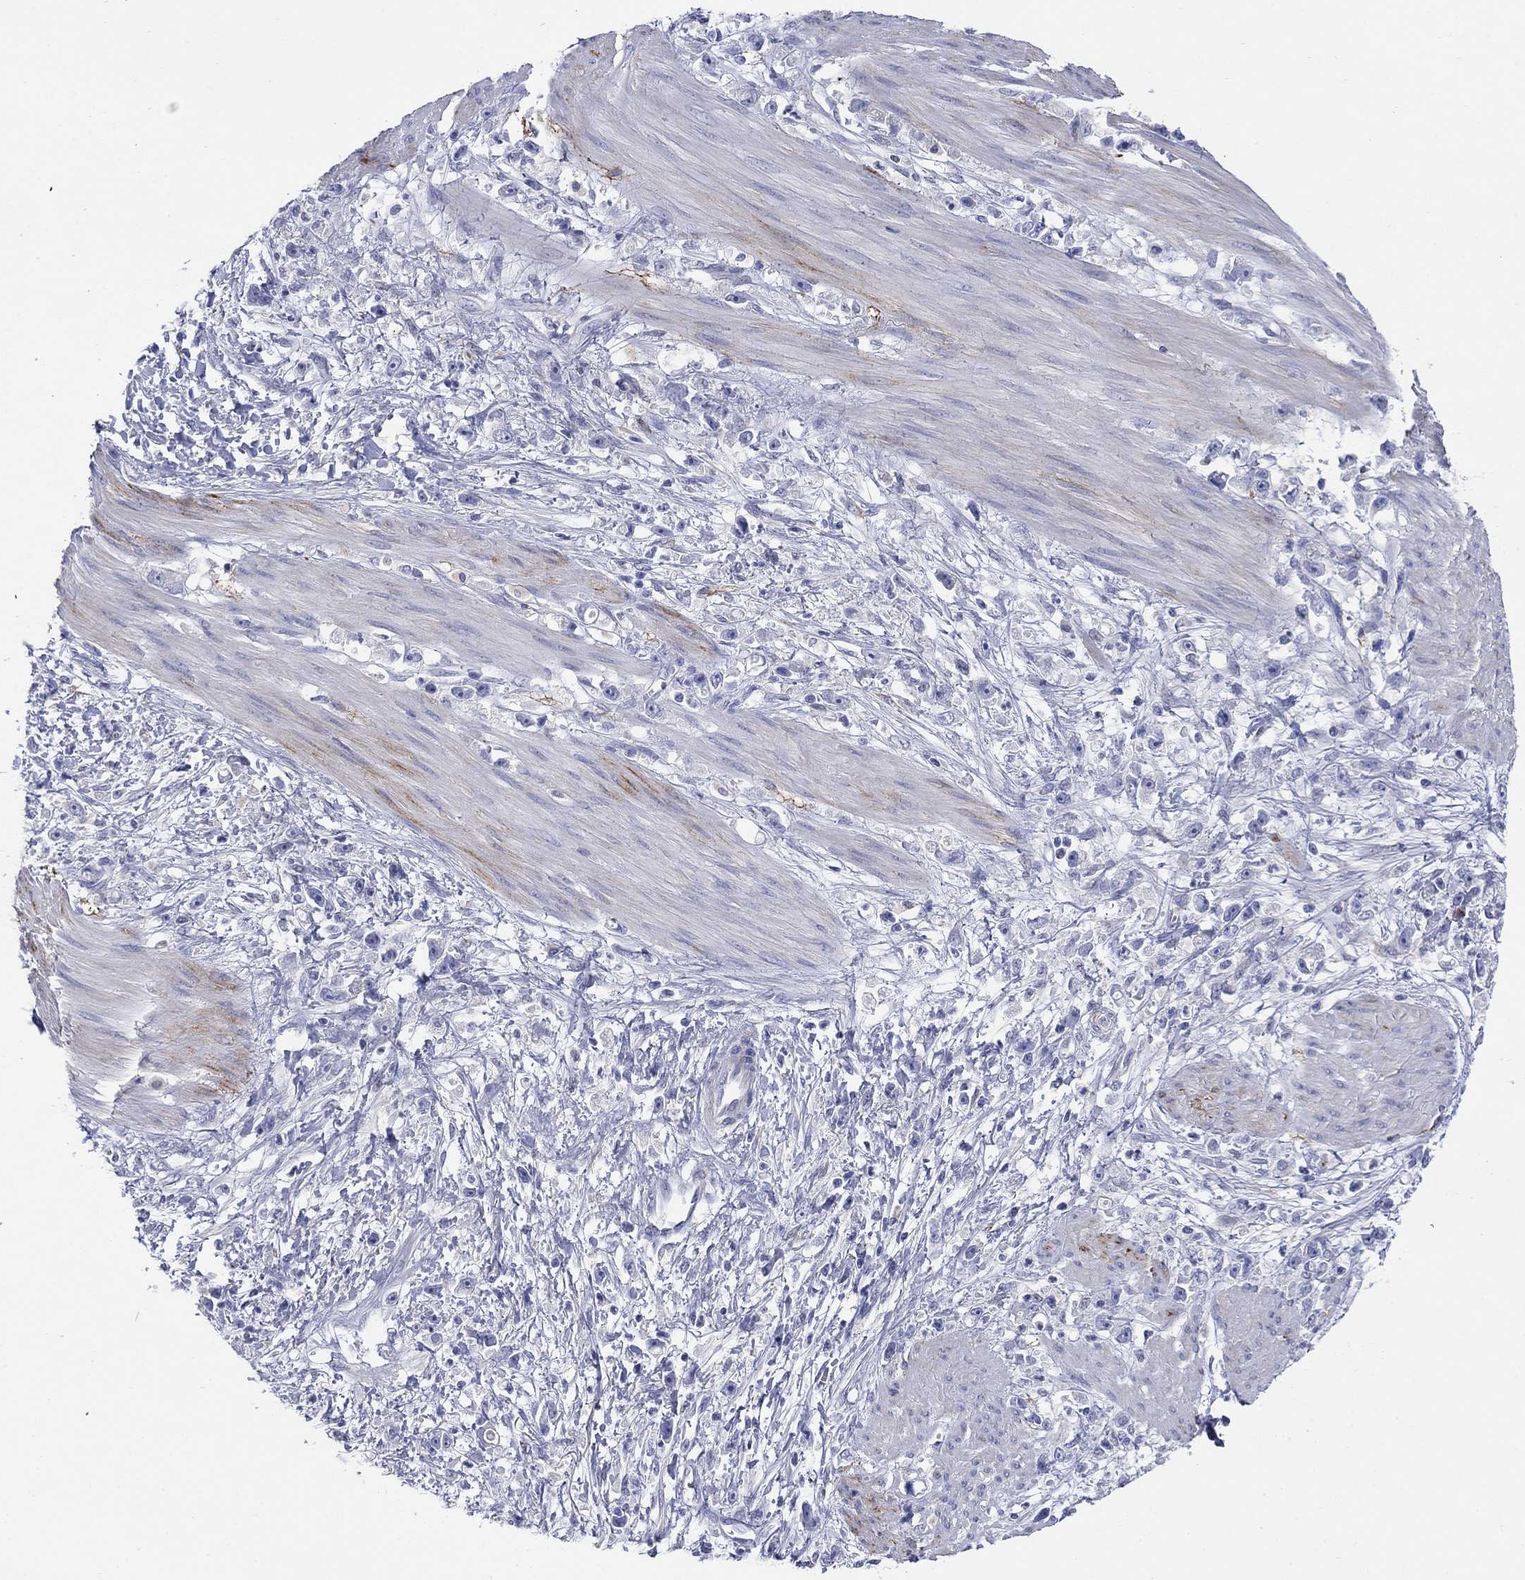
{"staining": {"intensity": "negative", "quantity": "none", "location": "none"}, "tissue": "stomach cancer", "cell_type": "Tumor cells", "image_type": "cancer", "snomed": [{"axis": "morphology", "description": "Adenocarcinoma, NOS"}, {"axis": "topography", "description": "Stomach"}], "caption": "This is a photomicrograph of immunohistochemistry (IHC) staining of stomach adenocarcinoma, which shows no staining in tumor cells.", "gene": "PTPRZ1", "patient": {"sex": "female", "age": 59}}